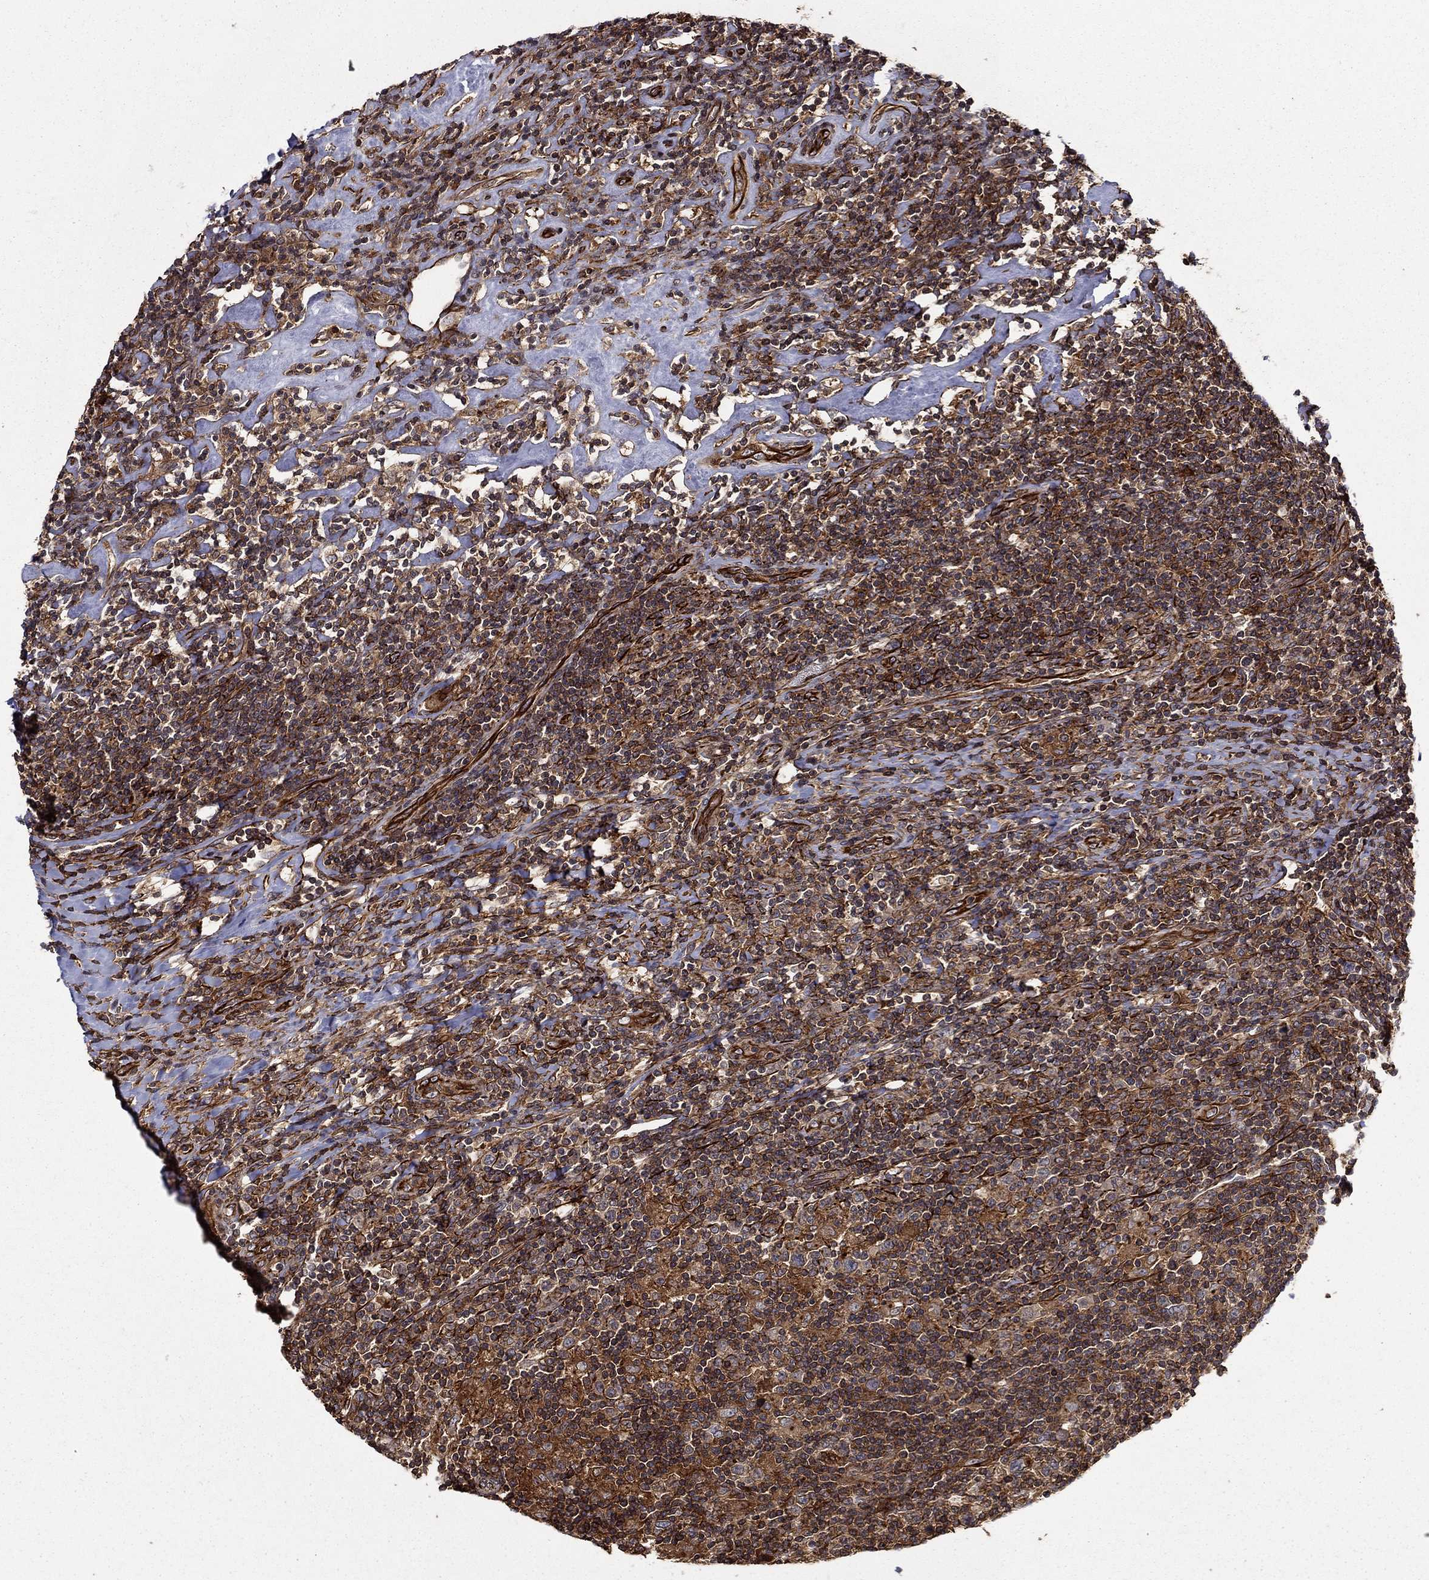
{"staining": {"intensity": "moderate", "quantity": ">75%", "location": "cytoplasmic/membranous"}, "tissue": "lymphoma", "cell_type": "Tumor cells", "image_type": "cancer", "snomed": [{"axis": "morphology", "description": "Hodgkin's disease, NOS"}, {"axis": "topography", "description": "Lymph node"}], "caption": "Immunohistochemical staining of Hodgkin's disease shows medium levels of moderate cytoplasmic/membranous positivity in approximately >75% of tumor cells.", "gene": "ADM", "patient": {"sex": "male", "age": 40}}